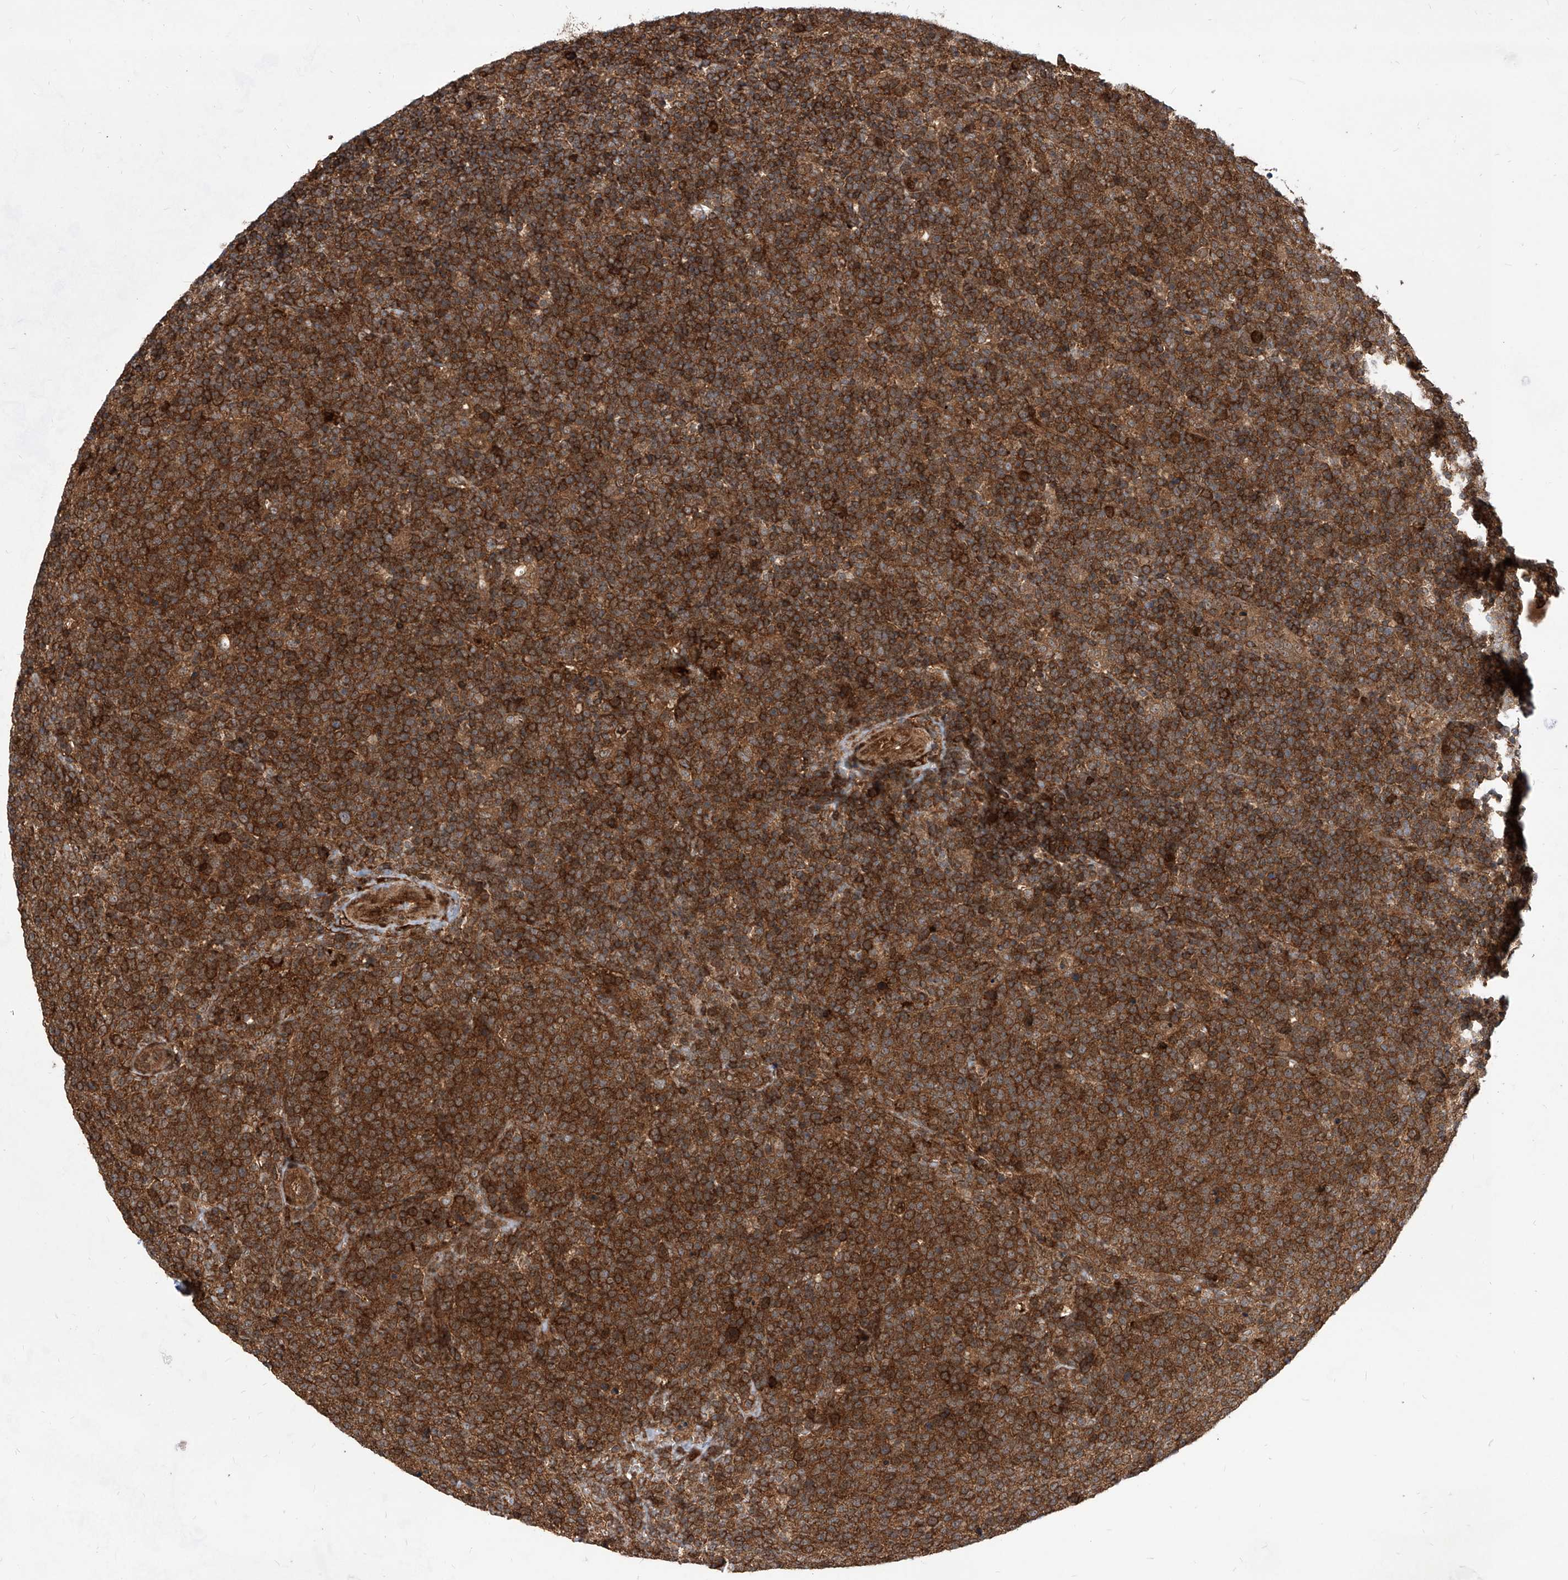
{"staining": {"intensity": "strong", "quantity": ">75%", "location": "cytoplasmic/membranous"}, "tissue": "lymphoma", "cell_type": "Tumor cells", "image_type": "cancer", "snomed": [{"axis": "morphology", "description": "Malignant lymphoma, non-Hodgkin's type, High grade"}, {"axis": "topography", "description": "Lymph node"}], "caption": "A high amount of strong cytoplasmic/membranous staining is present in about >75% of tumor cells in lymphoma tissue. (brown staining indicates protein expression, while blue staining denotes nuclei).", "gene": "MAGED2", "patient": {"sex": "male", "age": 61}}